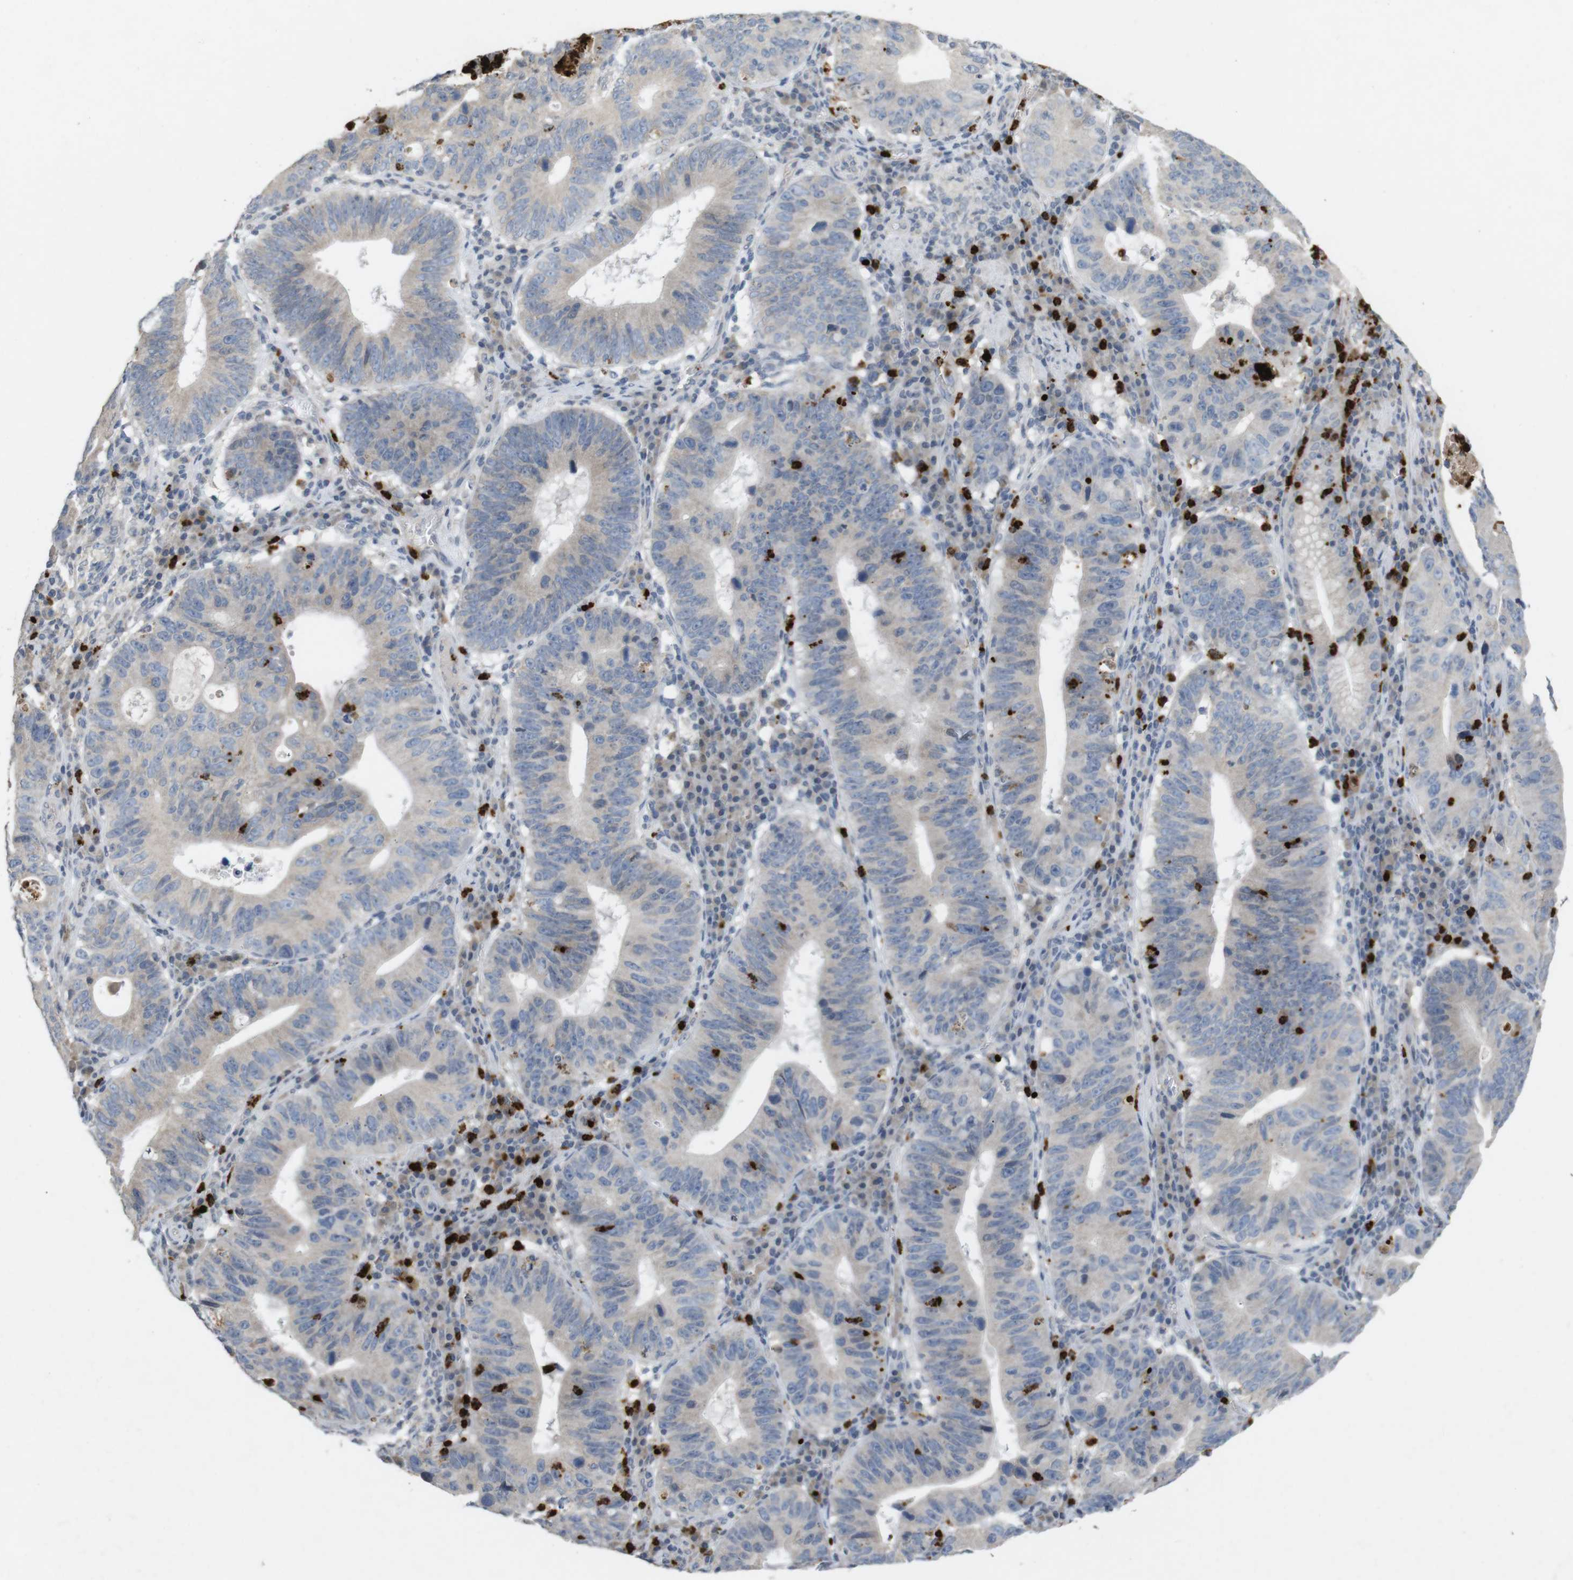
{"staining": {"intensity": "negative", "quantity": "none", "location": "none"}, "tissue": "stomach cancer", "cell_type": "Tumor cells", "image_type": "cancer", "snomed": [{"axis": "morphology", "description": "Adenocarcinoma, NOS"}, {"axis": "topography", "description": "Stomach"}], "caption": "The histopathology image displays no significant expression in tumor cells of stomach cancer (adenocarcinoma). (DAB (3,3'-diaminobenzidine) IHC, high magnification).", "gene": "TSPAN14", "patient": {"sex": "male", "age": 59}}